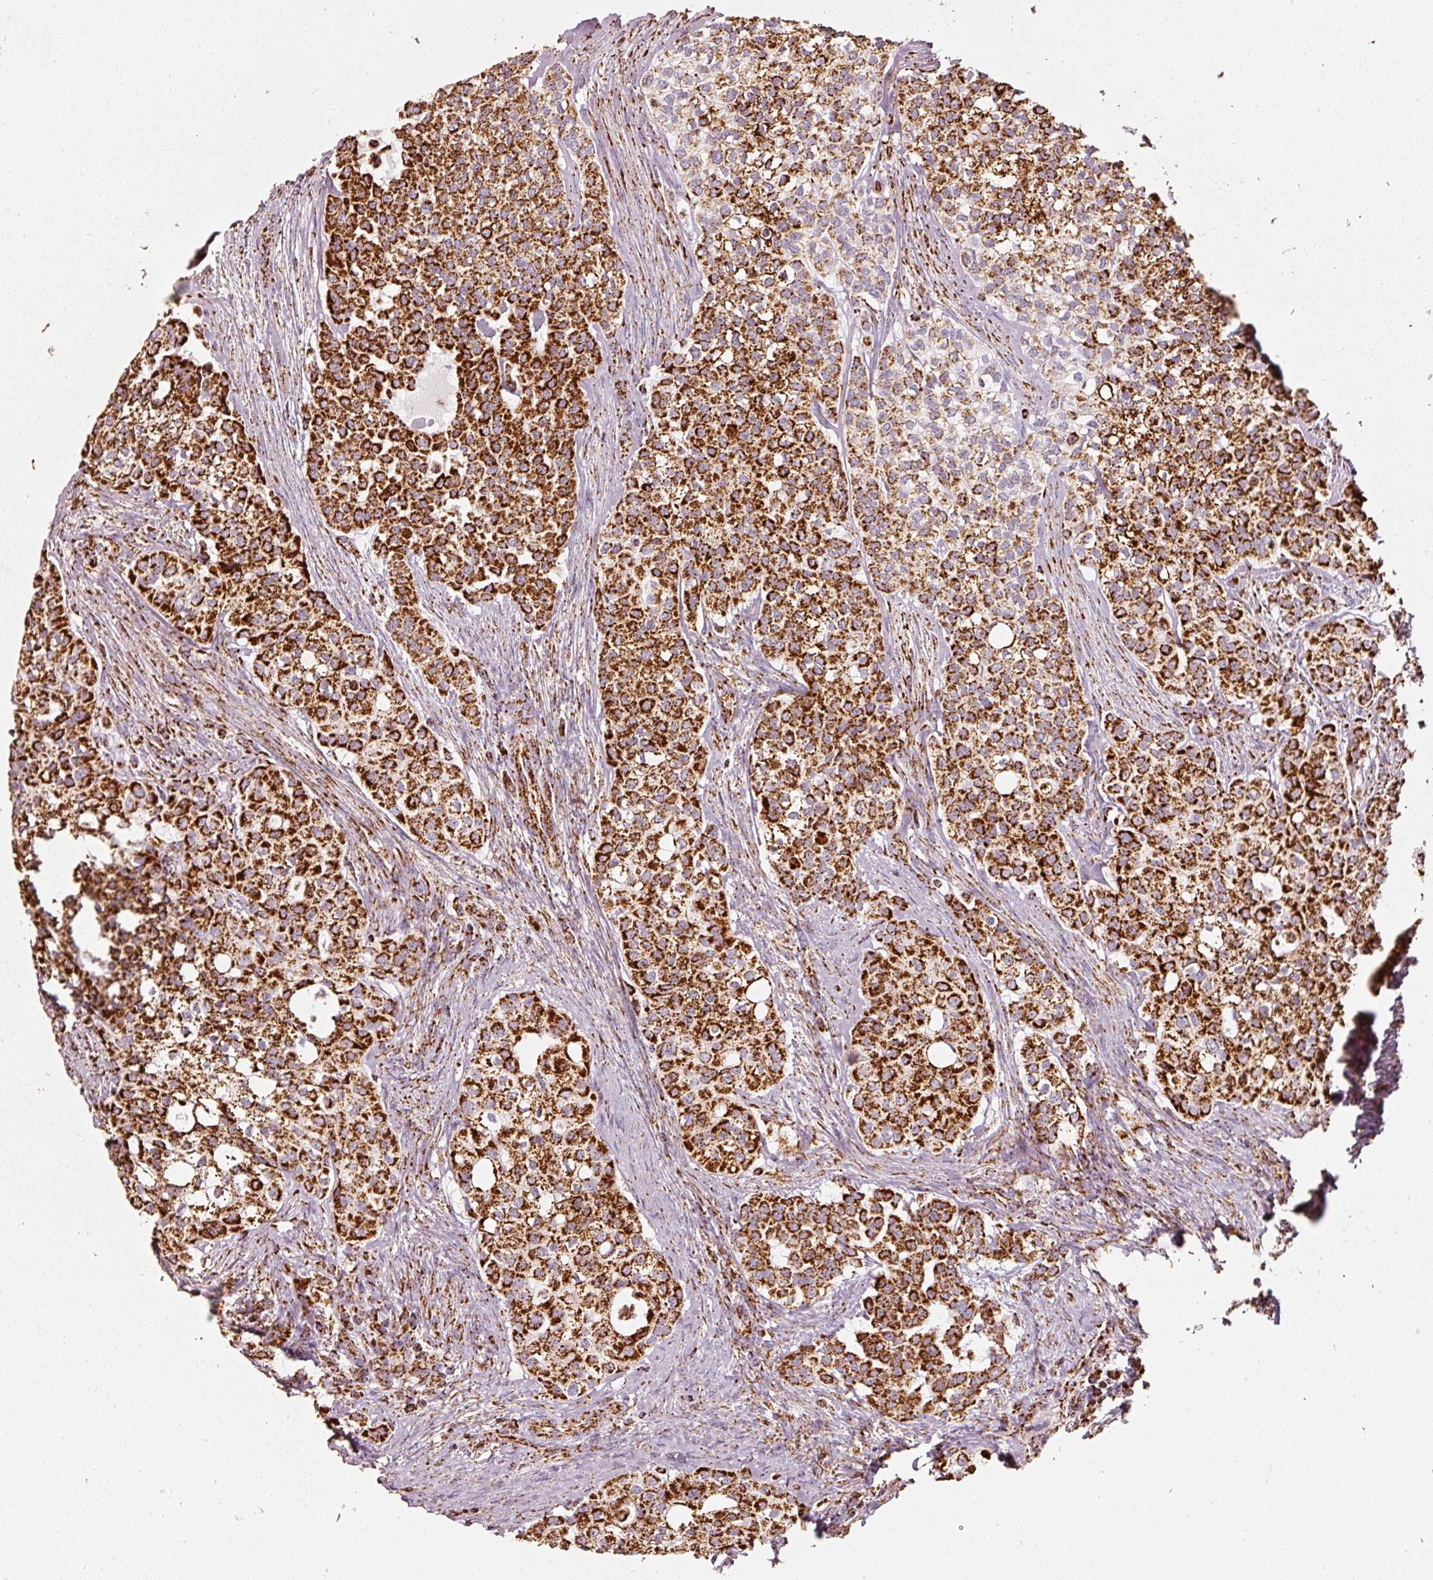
{"staining": {"intensity": "strong", "quantity": ">75%", "location": "cytoplasmic/membranous"}, "tissue": "head and neck cancer", "cell_type": "Tumor cells", "image_type": "cancer", "snomed": [{"axis": "morphology", "description": "Adenocarcinoma, NOS"}, {"axis": "topography", "description": "Head-Neck"}], "caption": "Immunohistochemical staining of head and neck adenocarcinoma displays strong cytoplasmic/membranous protein positivity in approximately >75% of tumor cells.", "gene": "UQCRC1", "patient": {"sex": "male", "age": 81}}